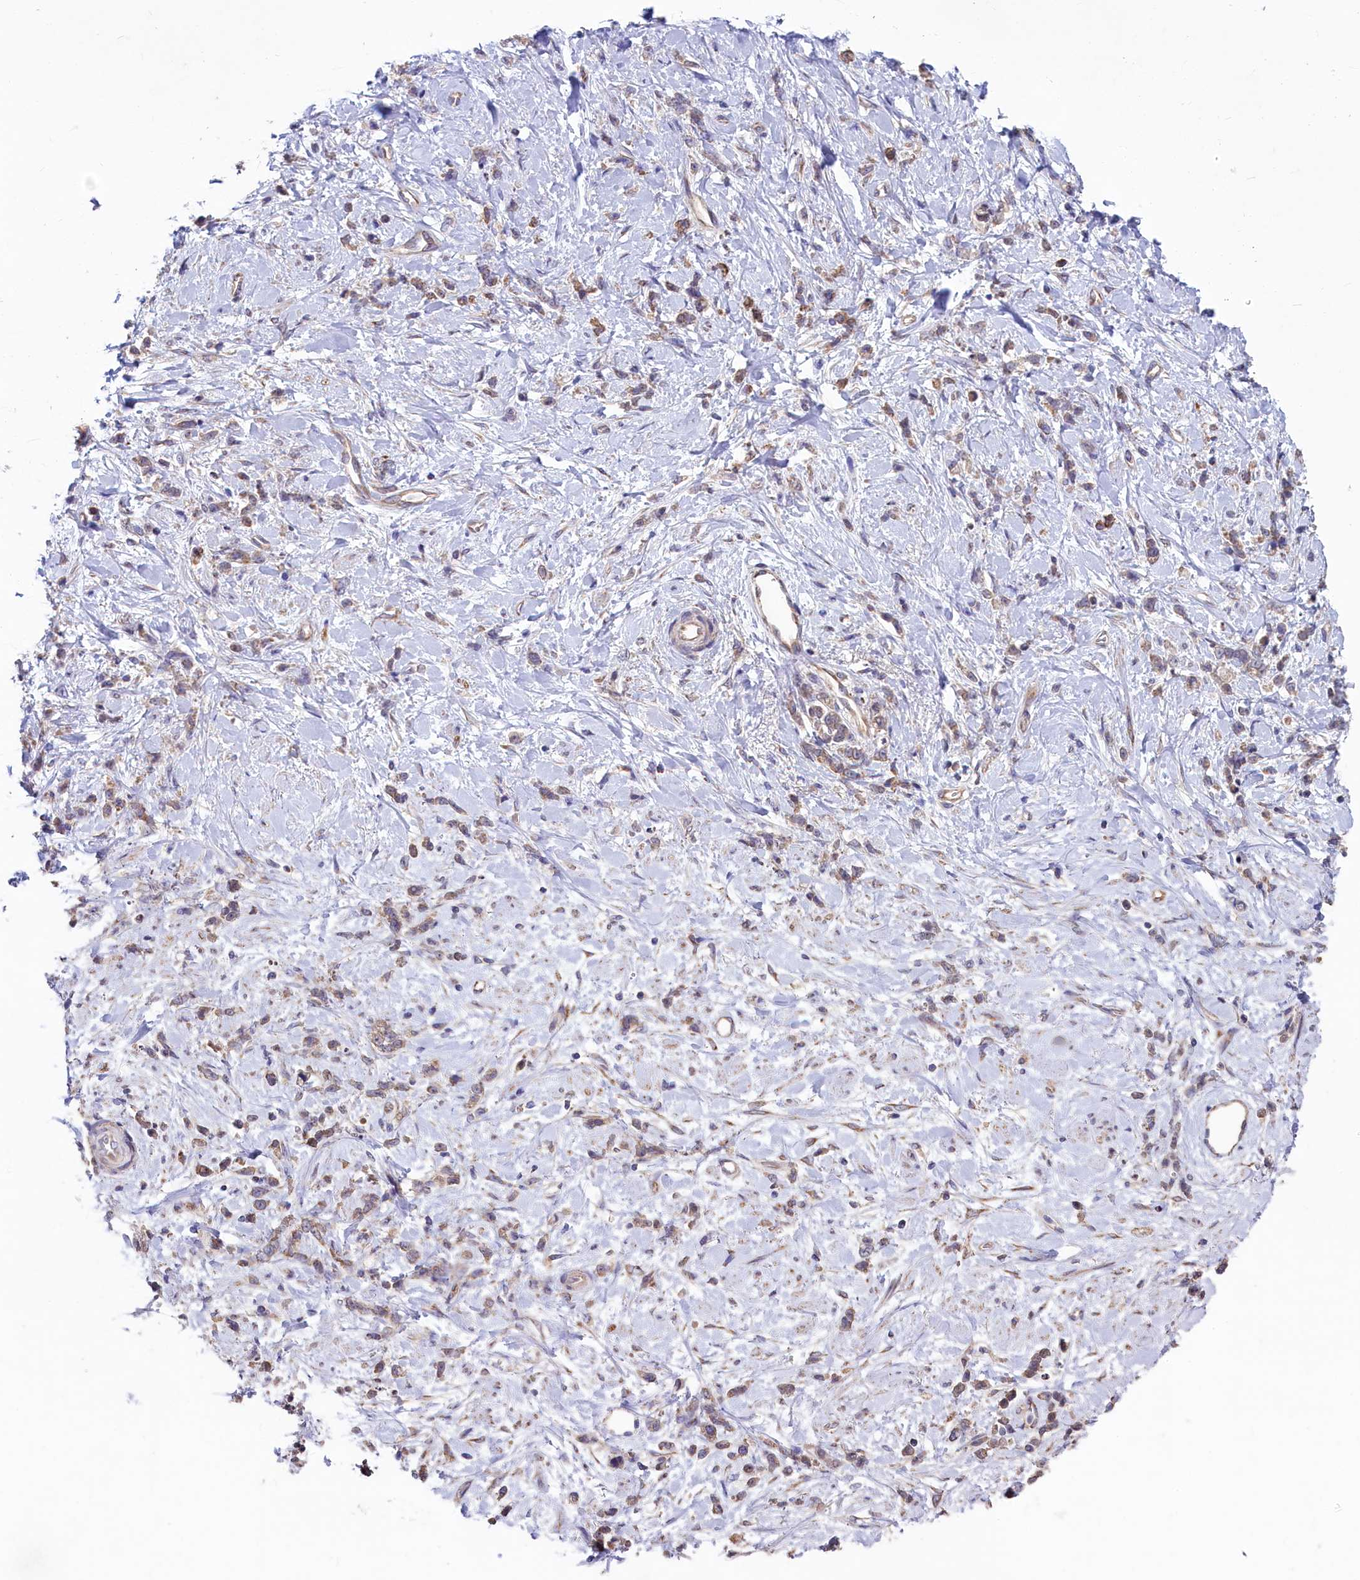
{"staining": {"intensity": "moderate", "quantity": ">75%", "location": "cytoplasmic/membranous"}, "tissue": "stomach cancer", "cell_type": "Tumor cells", "image_type": "cancer", "snomed": [{"axis": "morphology", "description": "Adenocarcinoma, NOS"}, {"axis": "topography", "description": "Stomach"}], "caption": "Immunohistochemistry (IHC) (DAB (3,3'-diaminobenzidine)) staining of adenocarcinoma (stomach) reveals moderate cytoplasmic/membranous protein positivity in approximately >75% of tumor cells. (Brightfield microscopy of DAB IHC at high magnification).", "gene": "SPATA2L", "patient": {"sex": "female", "age": 60}}